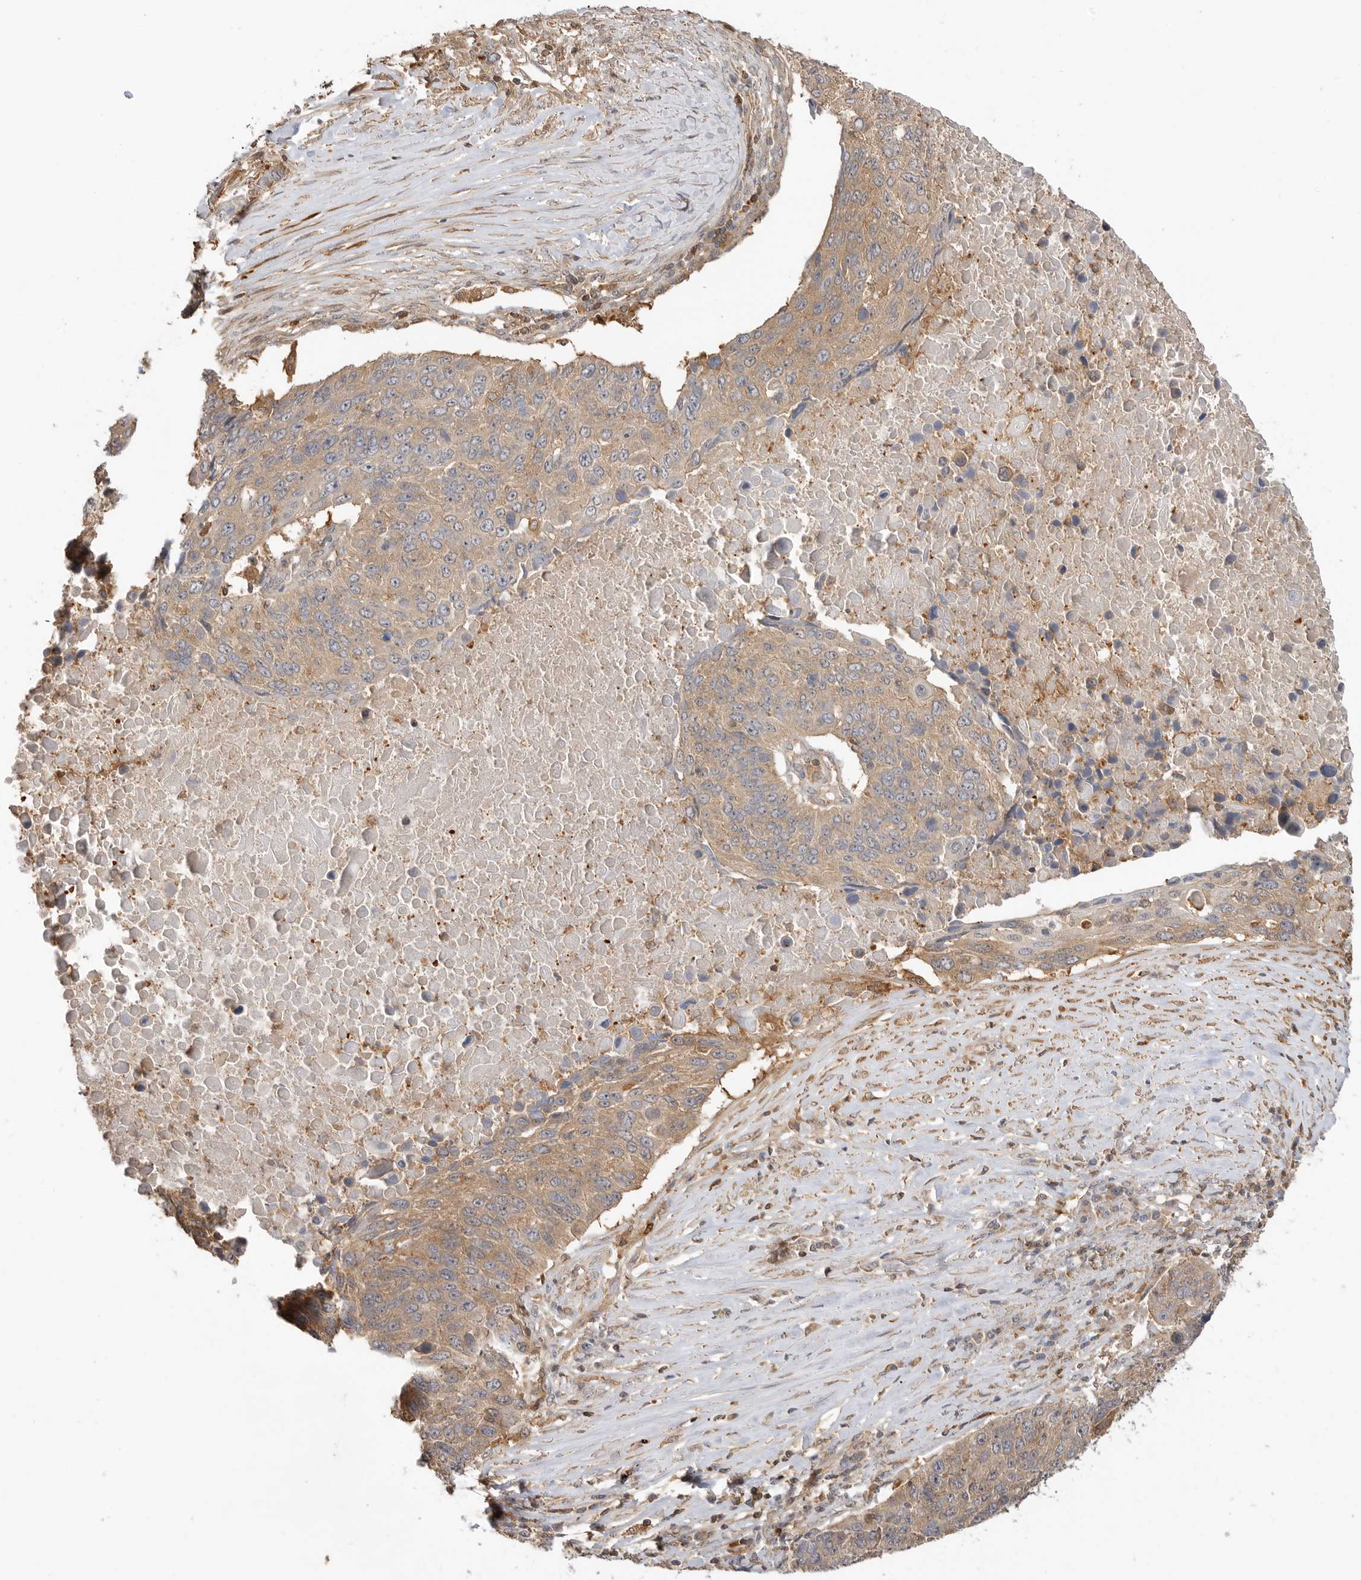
{"staining": {"intensity": "weak", "quantity": ">75%", "location": "cytoplasmic/membranous"}, "tissue": "lung cancer", "cell_type": "Tumor cells", "image_type": "cancer", "snomed": [{"axis": "morphology", "description": "Squamous cell carcinoma, NOS"}, {"axis": "topography", "description": "Lung"}], "caption": "Immunohistochemical staining of human lung cancer exhibits low levels of weak cytoplasmic/membranous positivity in about >75% of tumor cells. (IHC, brightfield microscopy, high magnification).", "gene": "CLDN12", "patient": {"sex": "male", "age": 66}}